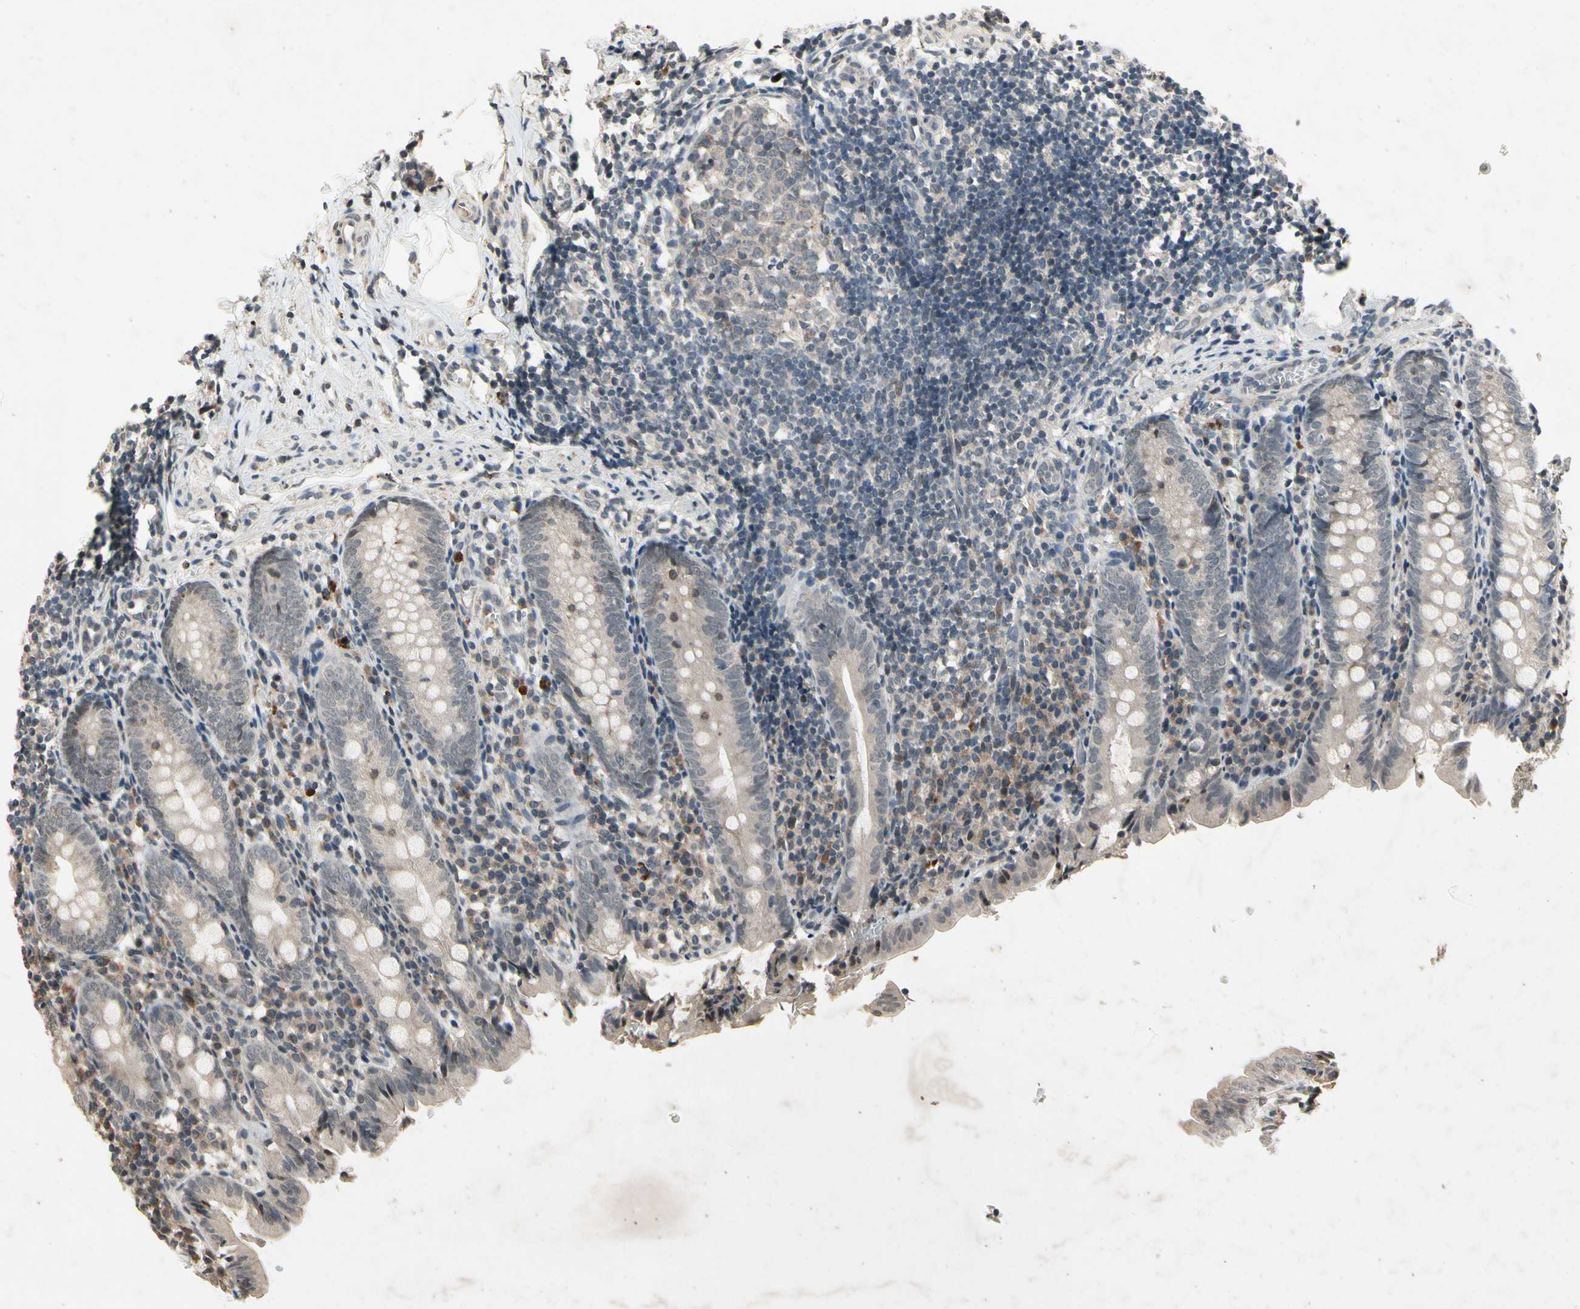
{"staining": {"intensity": "weak", "quantity": "<25%", "location": "cytoplasmic/membranous"}, "tissue": "appendix", "cell_type": "Glandular cells", "image_type": "normal", "snomed": [{"axis": "morphology", "description": "Normal tissue, NOS"}, {"axis": "topography", "description": "Appendix"}], "caption": "Immunohistochemistry (IHC) of normal appendix reveals no positivity in glandular cells.", "gene": "DPY19L3", "patient": {"sex": "female", "age": 10}}